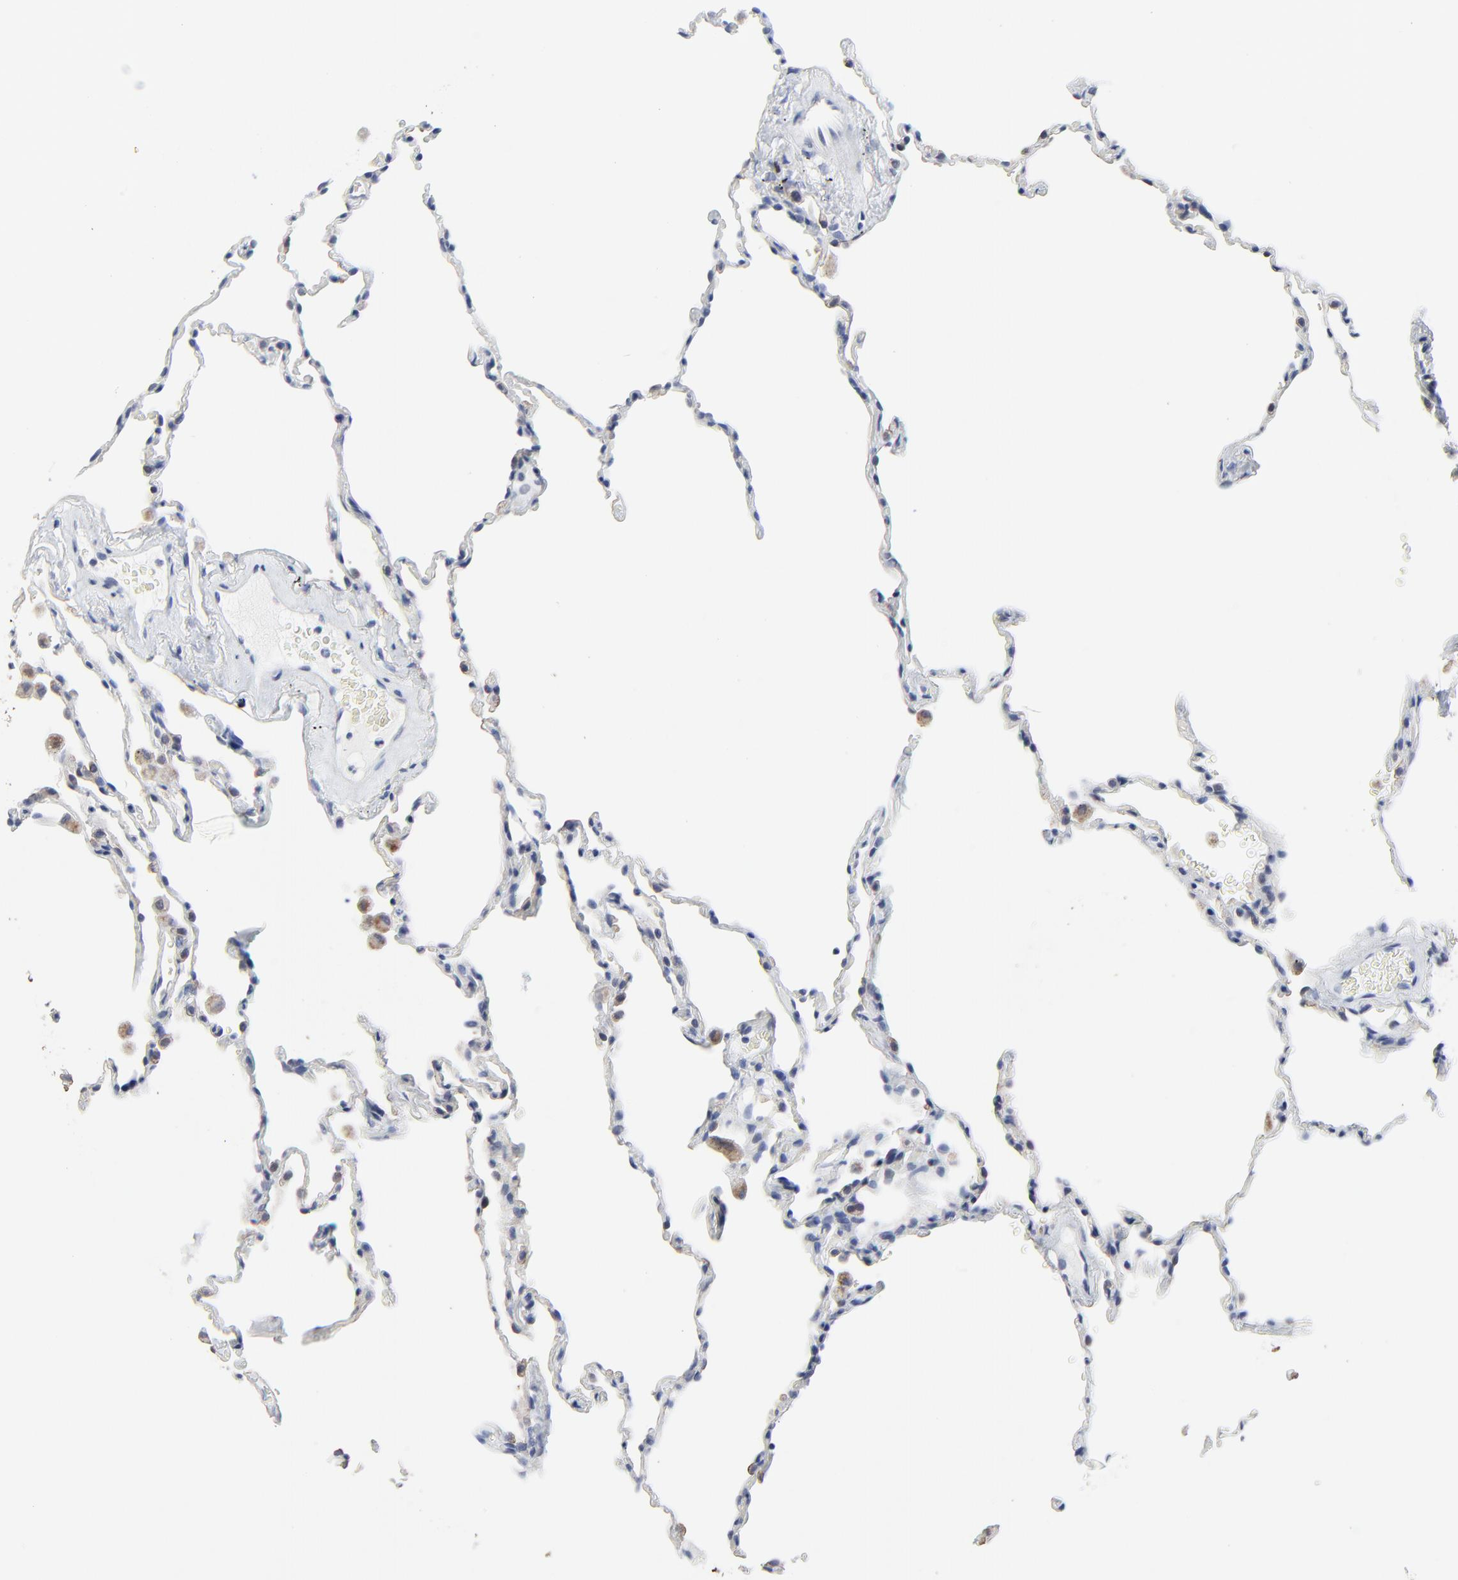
{"staining": {"intensity": "negative", "quantity": "none", "location": "none"}, "tissue": "lung", "cell_type": "Alveolar cells", "image_type": "normal", "snomed": [{"axis": "morphology", "description": "Normal tissue, NOS"}, {"axis": "morphology", "description": "Soft tissue tumor metastatic"}, {"axis": "topography", "description": "Lung"}], "caption": "Immunohistochemistry (IHC) of unremarkable lung exhibits no positivity in alveolar cells.", "gene": "LNX1", "patient": {"sex": "male", "age": 59}}